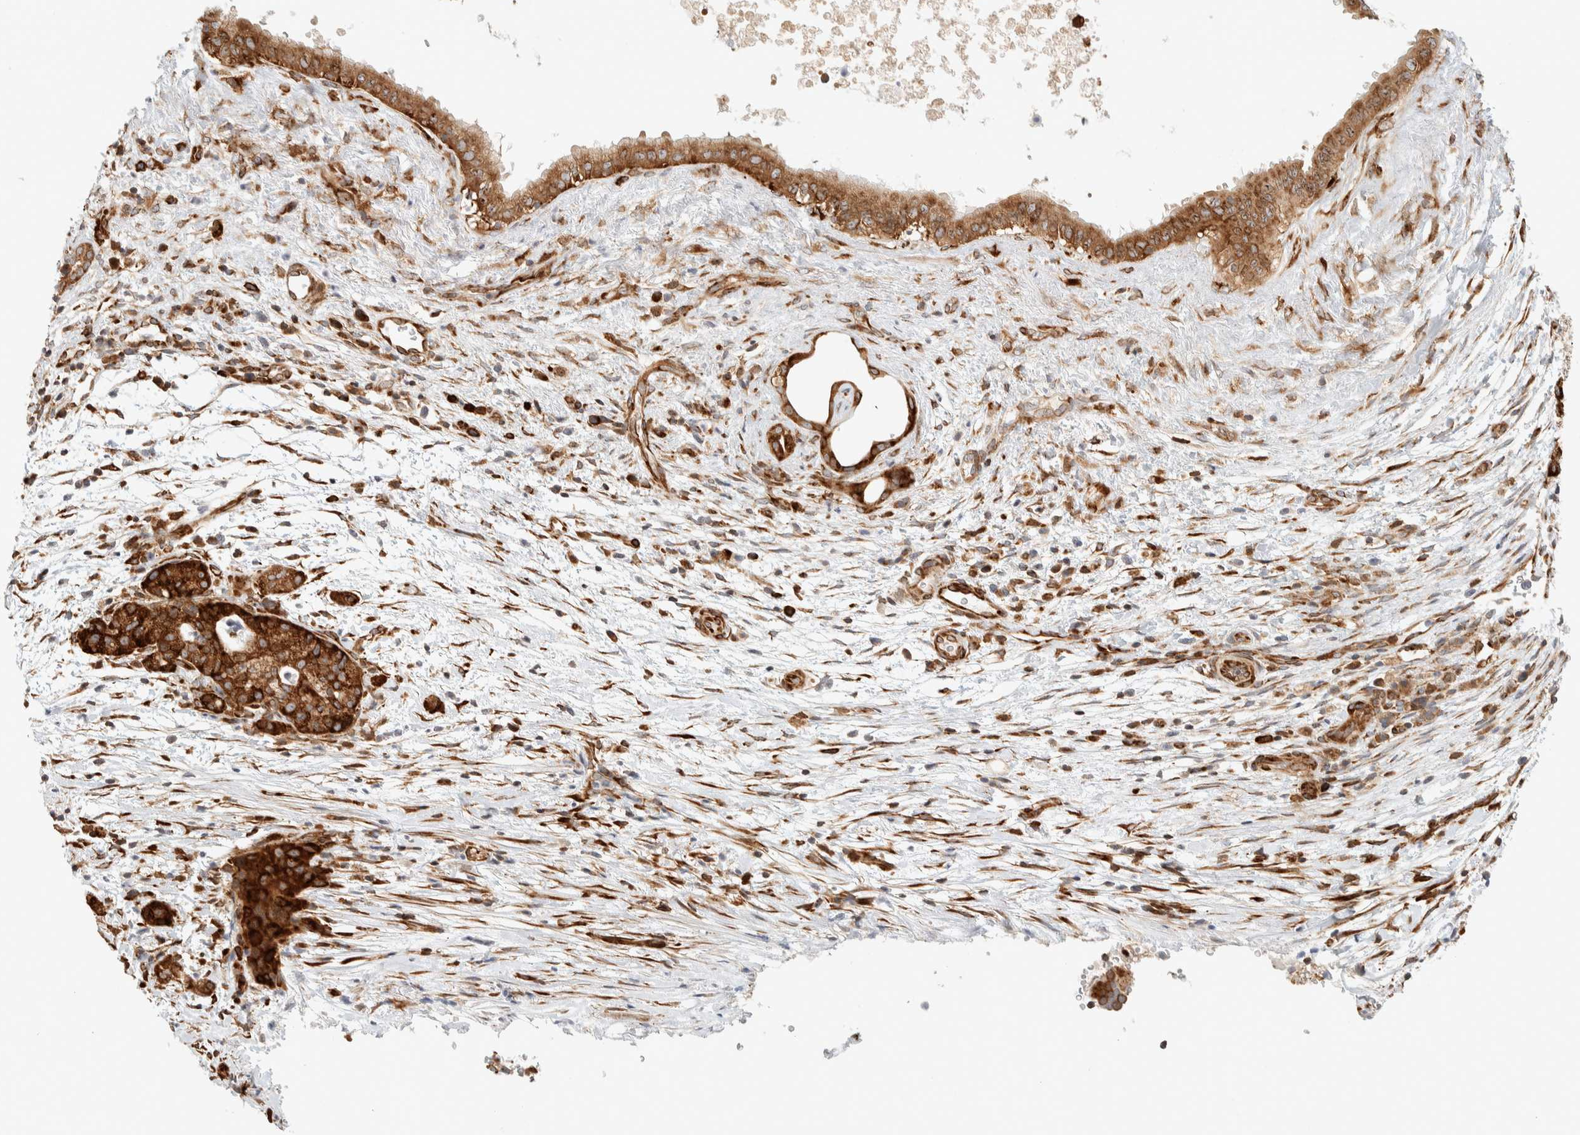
{"staining": {"intensity": "strong", "quantity": ">75%", "location": "cytoplasmic/membranous"}, "tissue": "pancreatic cancer", "cell_type": "Tumor cells", "image_type": "cancer", "snomed": [{"axis": "morphology", "description": "Adenocarcinoma, NOS"}, {"axis": "topography", "description": "Pancreas"}], "caption": "Strong cytoplasmic/membranous positivity is appreciated in approximately >75% of tumor cells in adenocarcinoma (pancreatic). (Stains: DAB (3,3'-diaminobenzidine) in brown, nuclei in blue, Microscopy: brightfield microscopy at high magnification).", "gene": "LLGL2", "patient": {"sex": "female", "age": 78}}